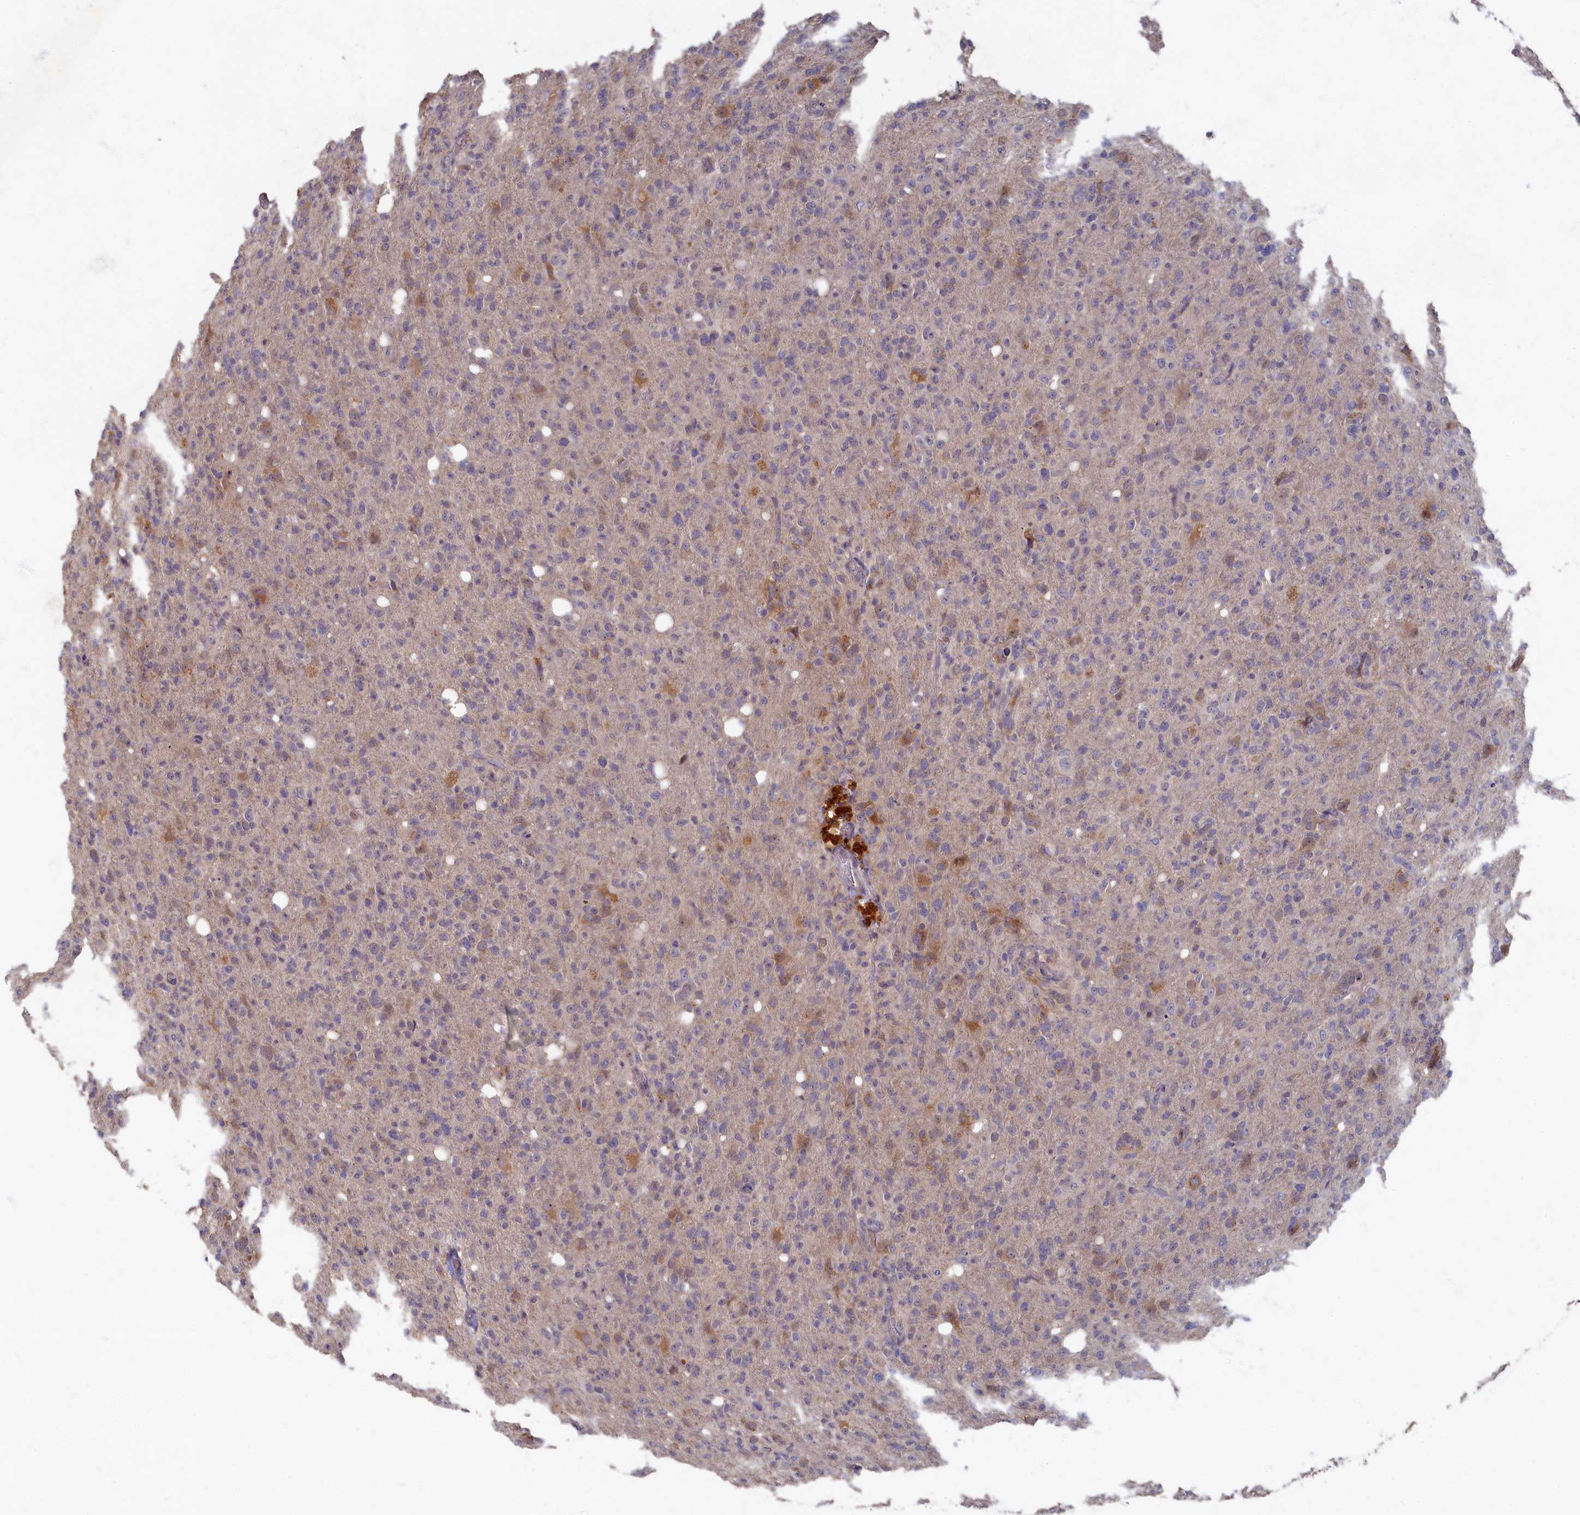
{"staining": {"intensity": "negative", "quantity": "none", "location": "none"}, "tissue": "glioma", "cell_type": "Tumor cells", "image_type": "cancer", "snomed": [{"axis": "morphology", "description": "Glioma, malignant, High grade"}, {"axis": "topography", "description": "Brain"}], "caption": "High-grade glioma (malignant) was stained to show a protein in brown. There is no significant positivity in tumor cells.", "gene": "HUNK", "patient": {"sex": "female", "age": 57}}